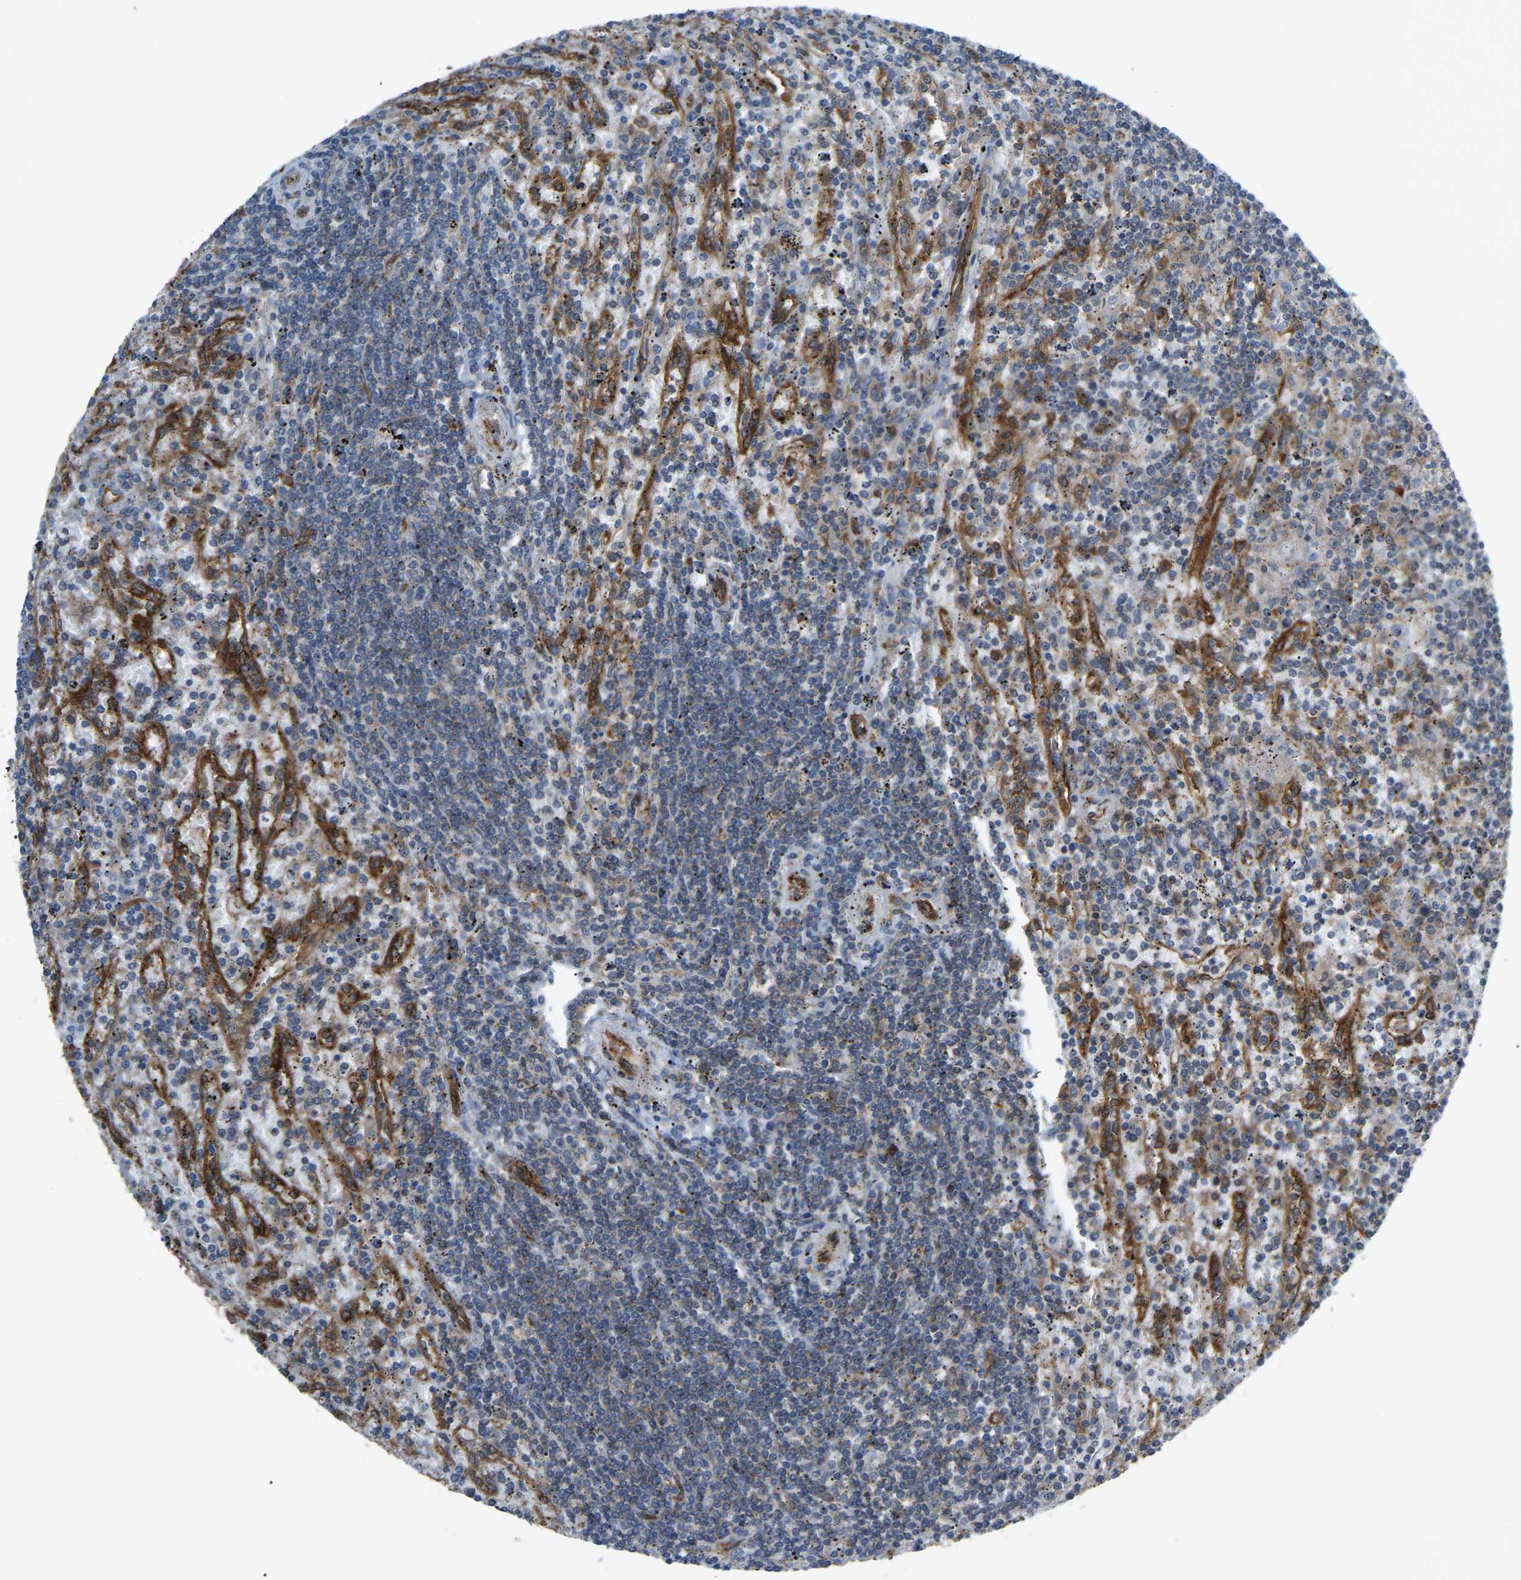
{"staining": {"intensity": "negative", "quantity": "none", "location": "none"}, "tissue": "lymphoma", "cell_type": "Tumor cells", "image_type": "cancer", "snomed": [{"axis": "morphology", "description": "Malignant lymphoma, non-Hodgkin's type, Low grade"}, {"axis": "topography", "description": "Spleen"}], "caption": "IHC image of lymphoma stained for a protein (brown), which demonstrates no staining in tumor cells. The staining was performed using DAB (3,3'-diaminobenzidine) to visualize the protein expression in brown, while the nuclei were stained in blue with hematoxylin (Magnification: 20x).", "gene": "PICALM", "patient": {"sex": "male", "age": 76}}